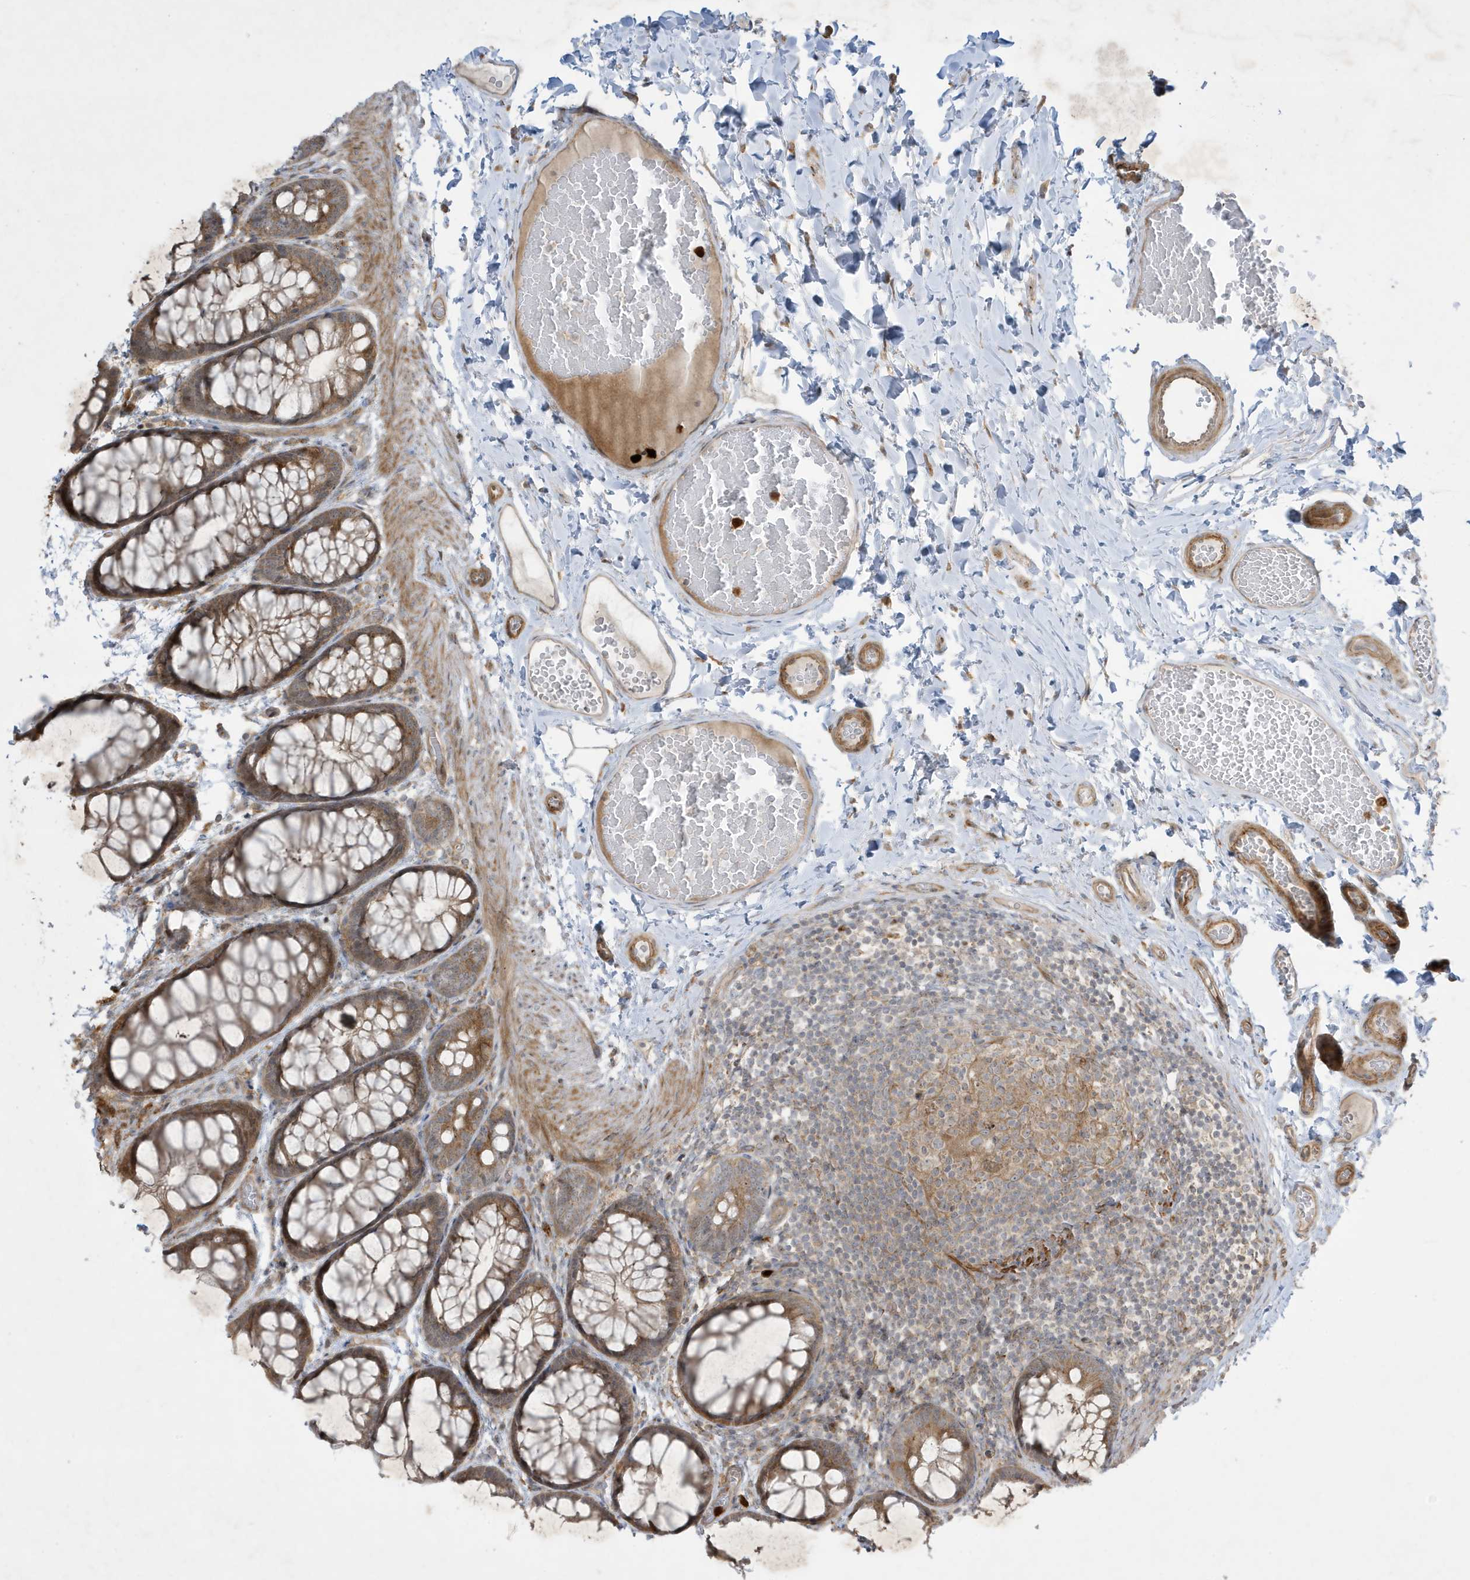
{"staining": {"intensity": "moderate", "quantity": ">75%", "location": "cytoplasmic/membranous"}, "tissue": "colon", "cell_type": "Endothelial cells", "image_type": "normal", "snomed": [{"axis": "morphology", "description": "Normal tissue, NOS"}, {"axis": "topography", "description": "Colon"}], "caption": "Protein expression analysis of unremarkable human colon reveals moderate cytoplasmic/membranous expression in about >75% of endothelial cells.", "gene": "IFT57", "patient": {"sex": "male", "age": 47}}